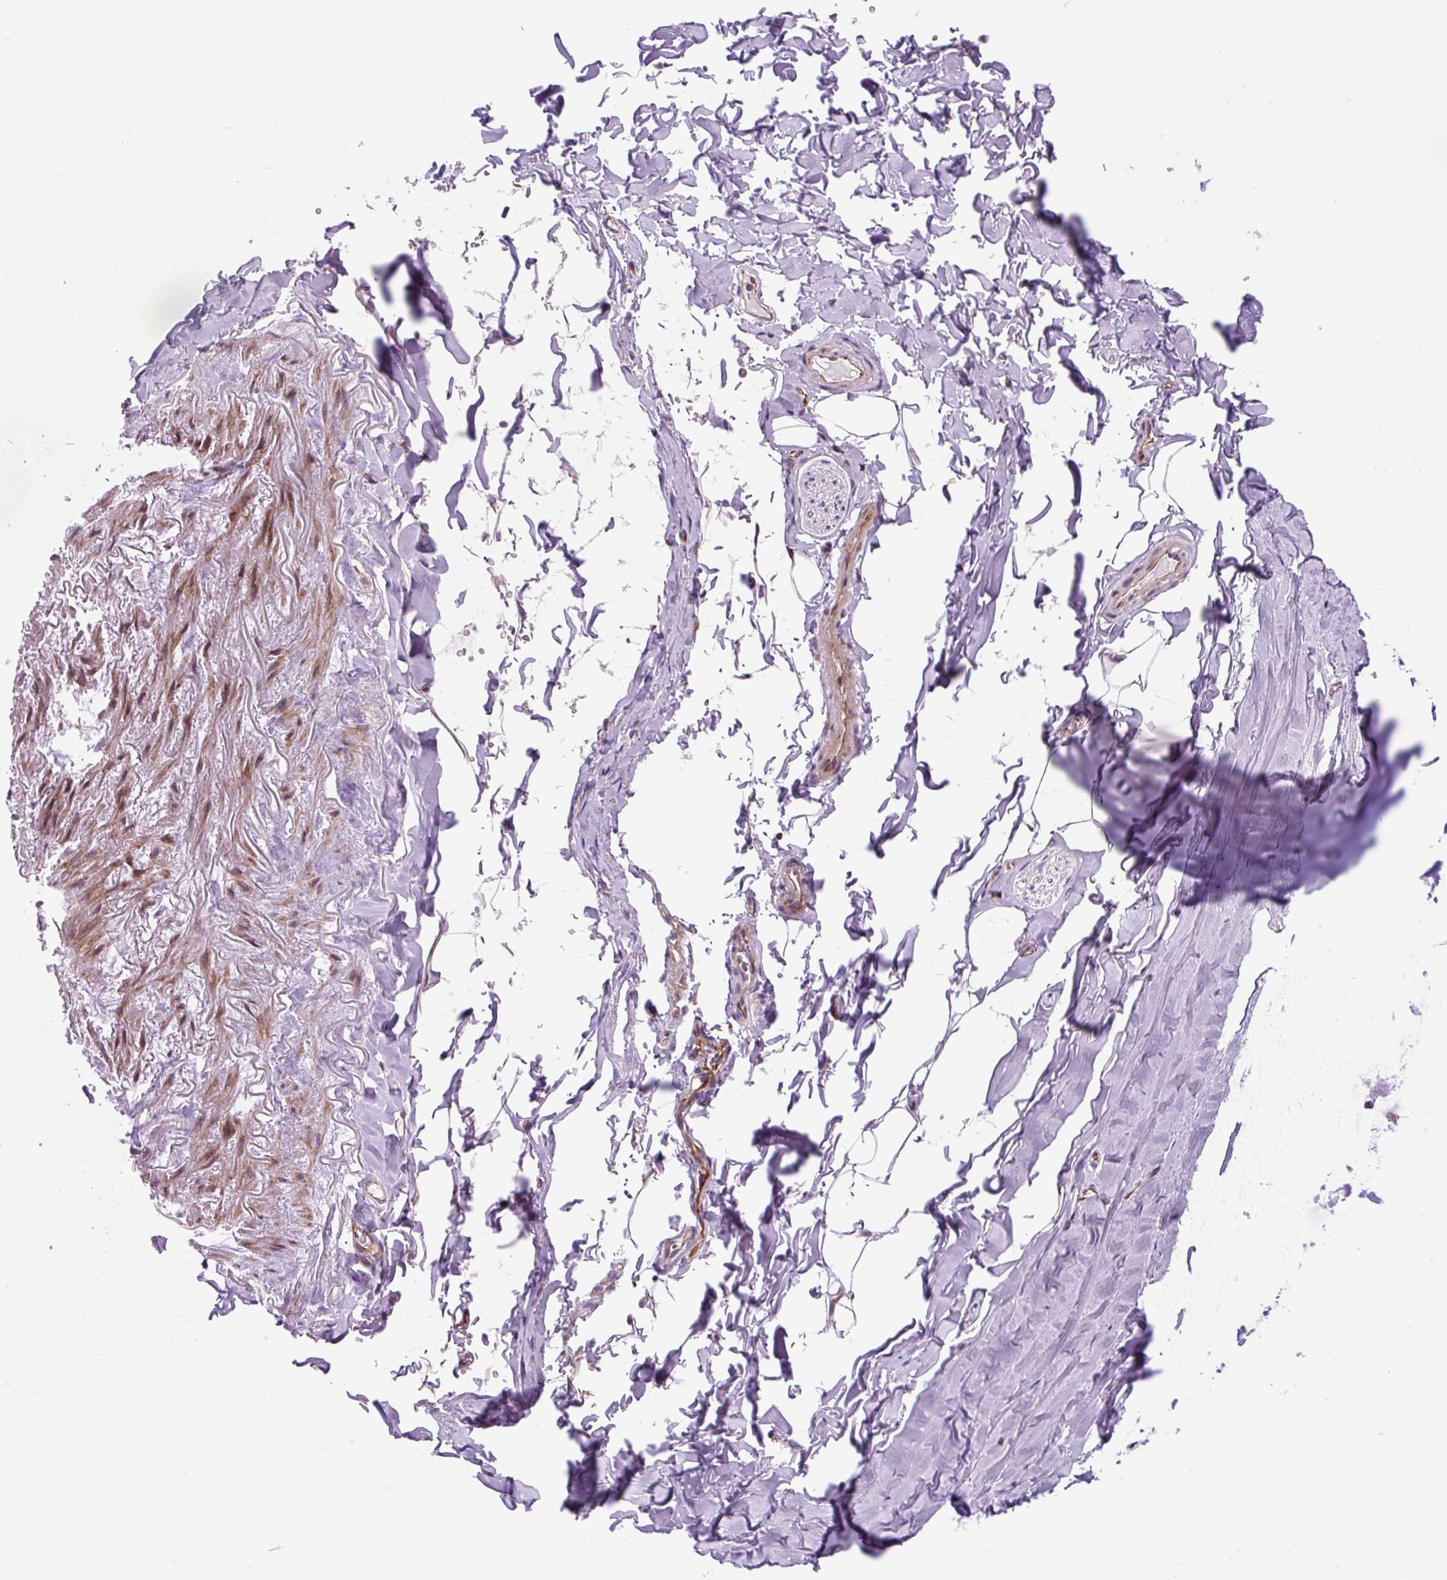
{"staining": {"intensity": "negative", "quantity": "none", "location": "none"}, "tissue": "adipose tissue", "cell_type": "Adipocytes", "image_type": "normal", "snomed": [{"axis": "morphology", "description": "Normal tissue, NOS"}, {"axis": "topography", "description": "Cartilage tissue"}, {"axis": "topography", "description": "Bronchus"}, {"axis": "topography", "description": "Peripheral nerve tissue"}], "caption": "Adipose tissue stained for a protein using immunohistochemistry reveals no staining adipocytes.", "gene": "CISD3", "patient": {"sex": "female", "age": 59}}